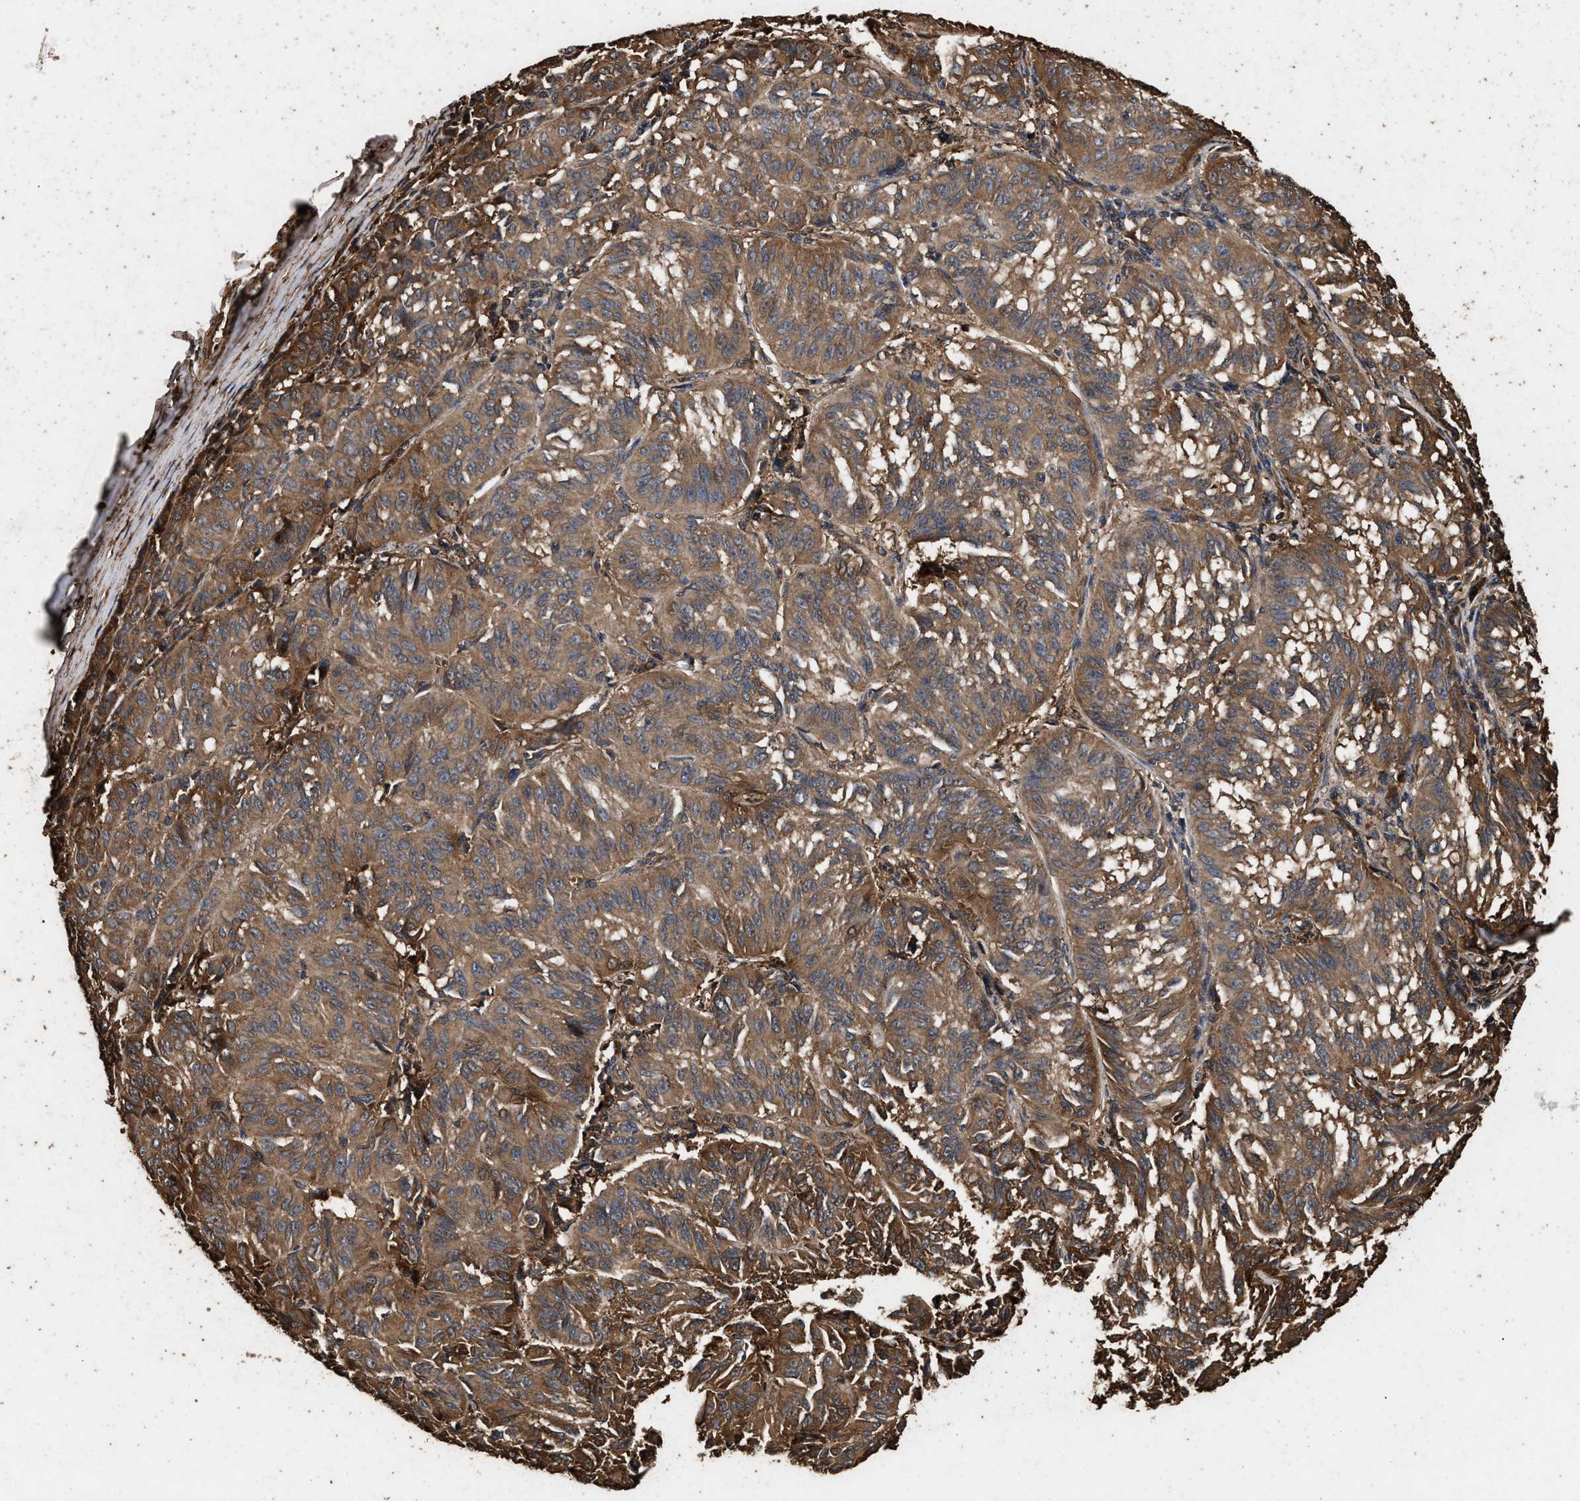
{"staining": {"intensity": "moderate", "quantity": ">75%", "location": "cytoplasmic/membranous"}, "tissue": "melanoma", "cell_type": "Tumor cells", "image_type": "cancer", "snomed": [{"axis": "morphology", "description": "Malignant melanoma, NOS"}, {"axis": "topography", "description": "Skin"}], "caption": "Immunohistochemical staining of human malignant melanoma shows medium levels of moderate cytoplasmic/membranous protein staining in approximately >75% of tumor cells.", "gene": "KYAT1", "patient": {"sex": "female", "age": 72}}